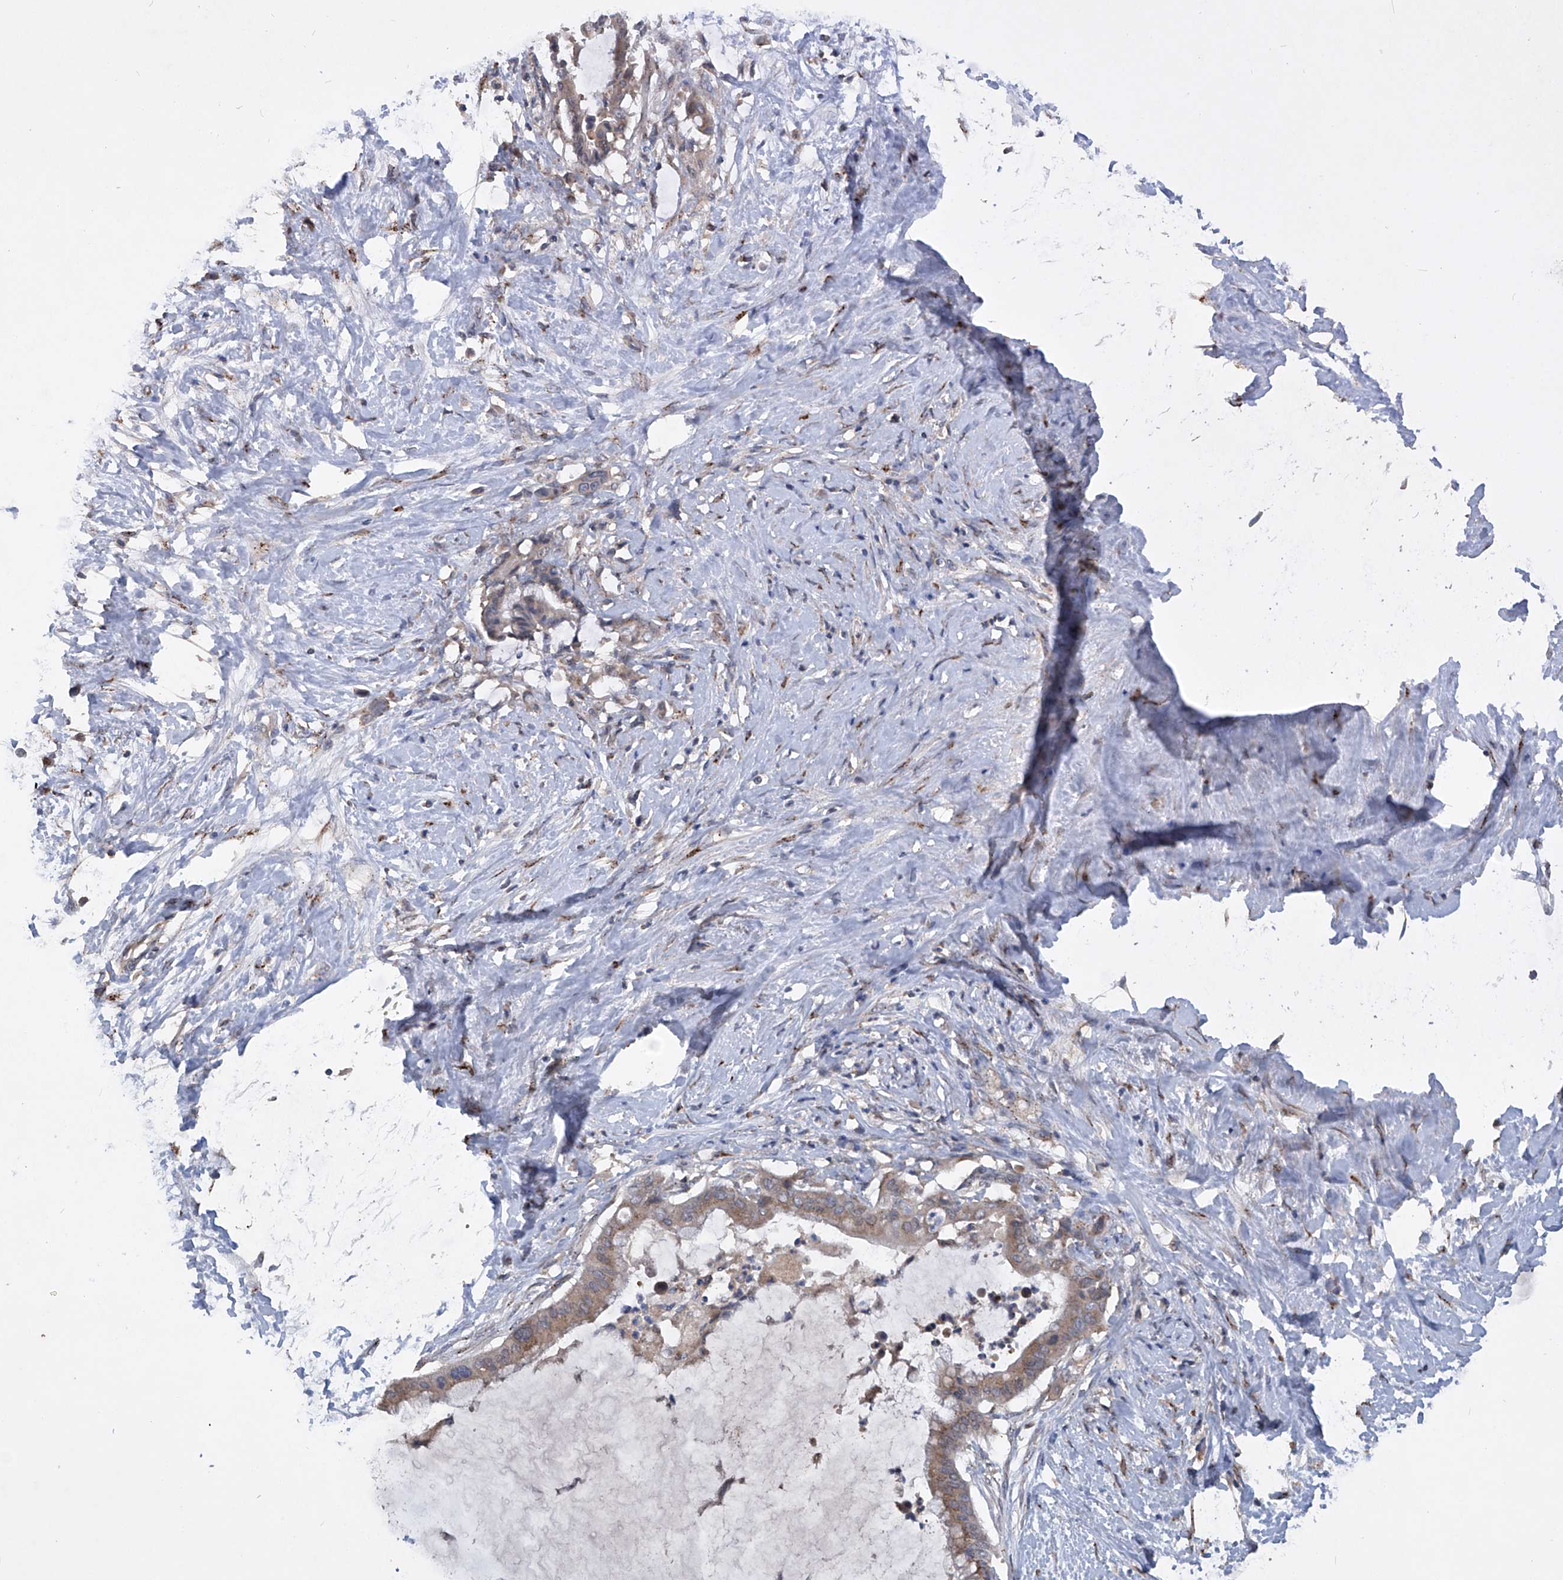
{"staining": {"intensity": "weak", "quantity": ">75%", "location": "cytoplasmic/membranous"}, "tissue": "pancreatic cancer", "cell_type": "Tumor cells", "image_type": "cancer", "snomed": [{"axis": "morphology", "description": "Adenocarcinoma, NOS"}, {"axis": "topography", "description": "Pancreas"}], "caption": "DAB (3,3'-diaminobenzidine) immunohistochemical staining of pancreatic cancer demonstrates weak cytoplasmic/membranous protein staining in about >75% of tumor cells. The protein is shown in brown color, while the nuclei are stained blue.", "gene": "PCSK5", "patient": {"sex": "male", "age": 41}}